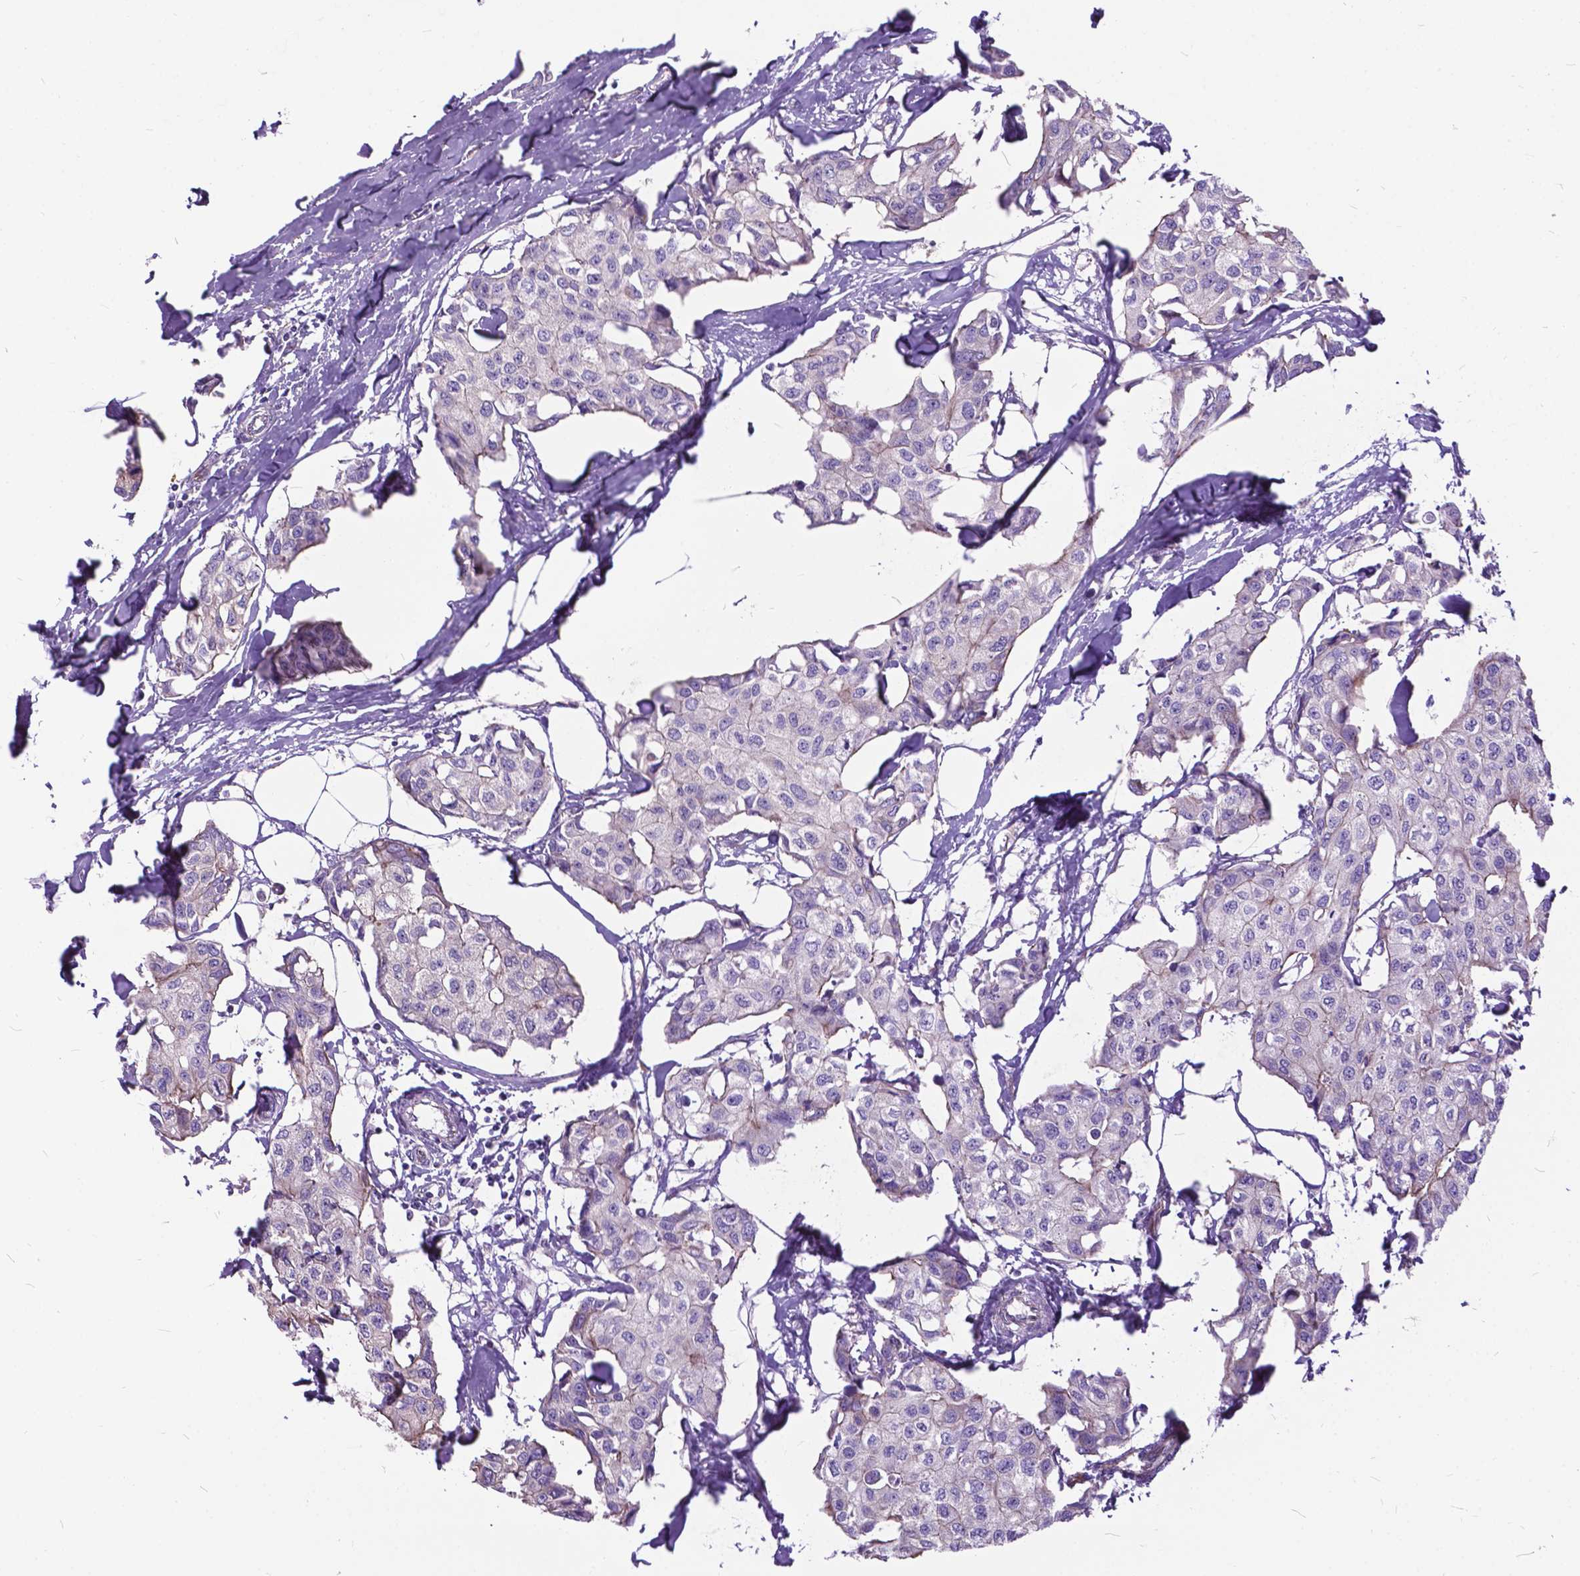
{"staining": {"intensity": "negative", "quantity": "none", "location": "none"}, "tissue": "breast cancer", "cell_type": "Tumor cells", "image_type": "cancer", "snomed": [{"axis": "morphology", "description": "Duct carcinoma"}, {"axis": "topography", "description": "Breast"}], "caption": "Tumor cells show no significant positivity in invasive ductal carcinoma (breast).", "gene": "FLT4", "patient": {"sex": "female", "age": 80}}